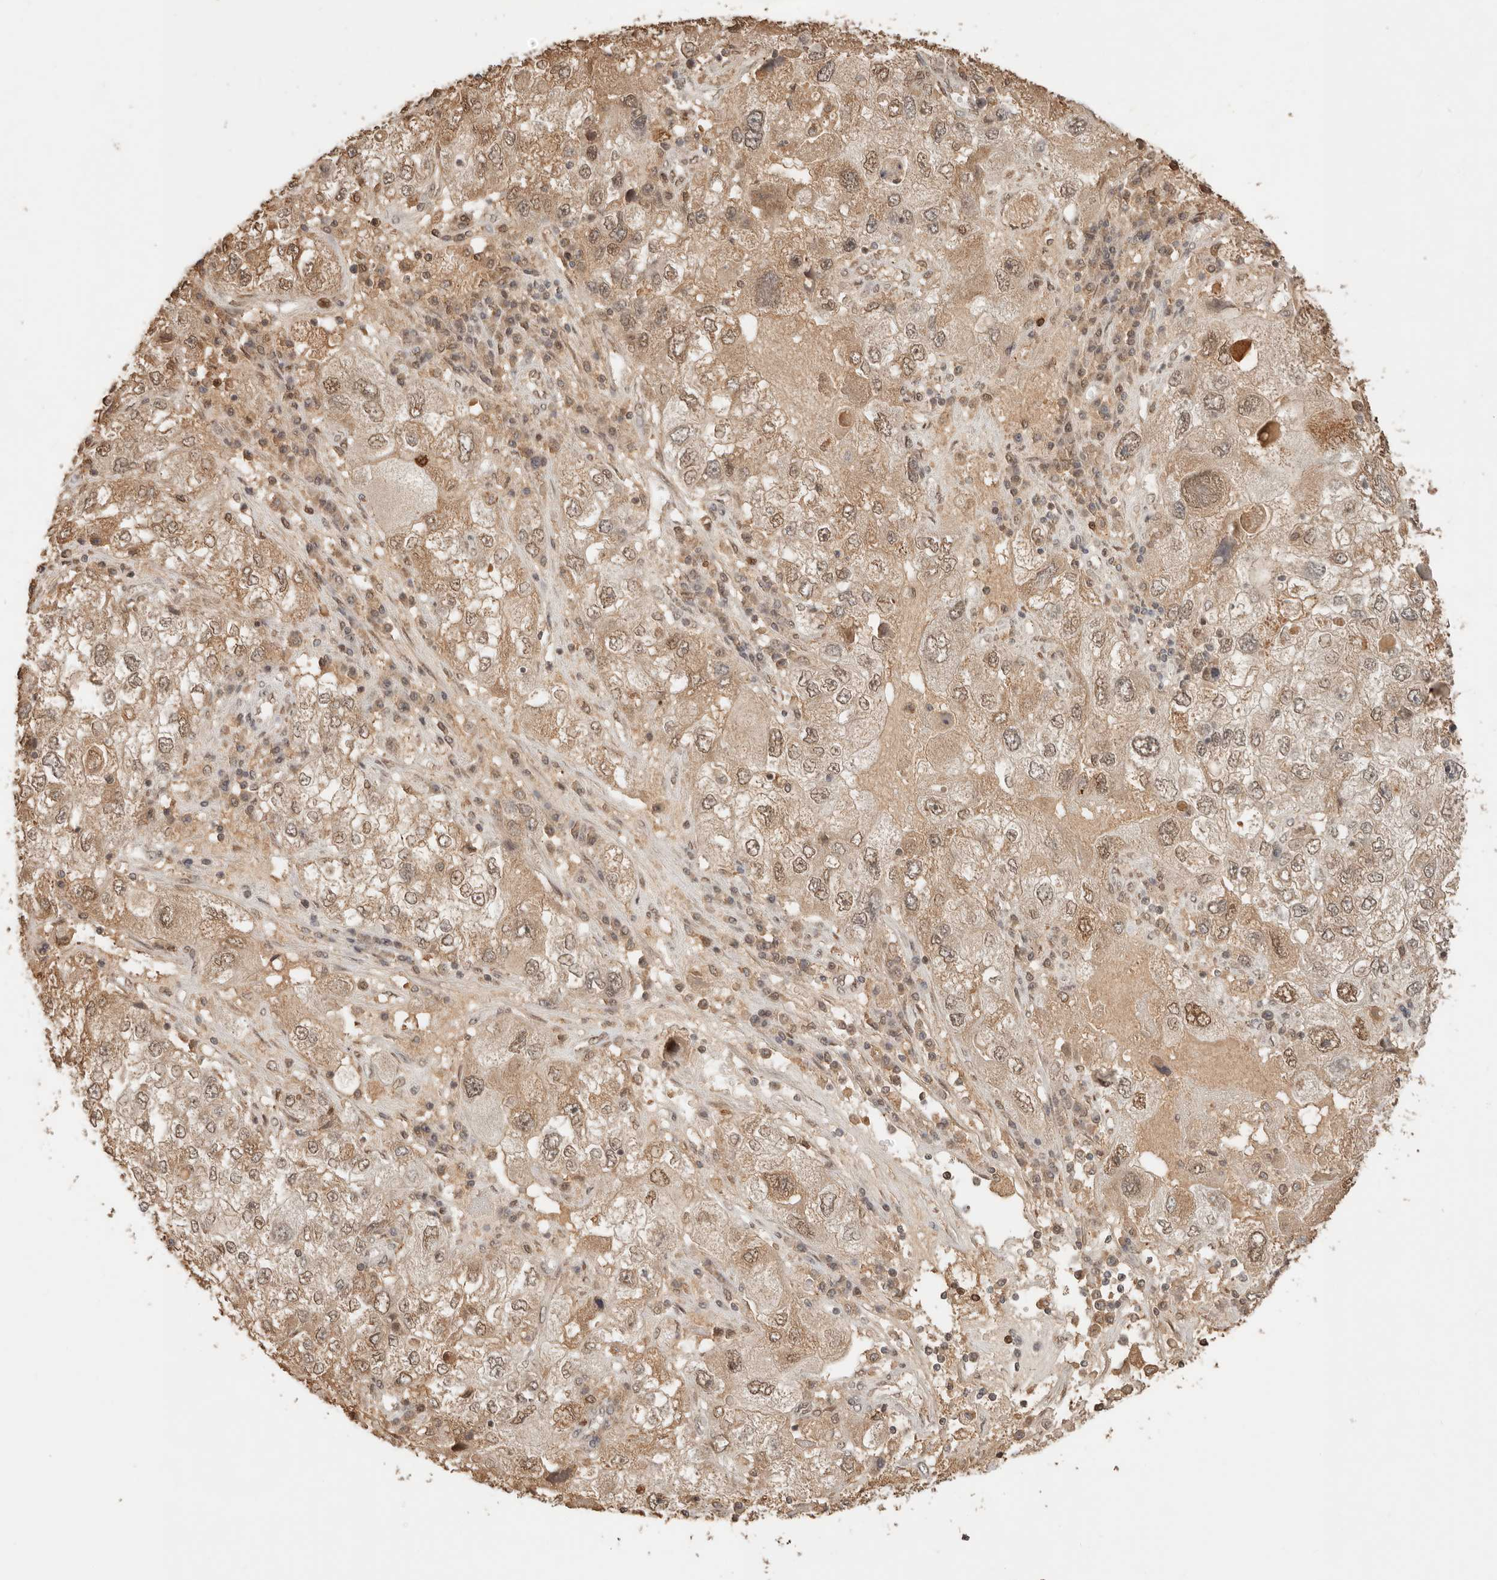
{"staining": {"intensity": "moderate", "quantity": ">75%", "location": "cytoplasmic/membranous,nuclear"}, "tissue": "endometrial cancer", "cell_type": "Tumor cells", "image_type": "cancer", "snomed": [{"axis": "morphology", "description": "Adenocarcinoma, NOS"}, {"axis": "topography", "description": "Endometrium"}], "caption": "Human adenocarcinoma (endometrial) stained with a brown dye displays moderate cytoplasmic/membranous and nuclear positive staining in approximately >75% of tumor cells.", "gene": "NPAS2", "patient": {"sex": "female", "age": 49}}